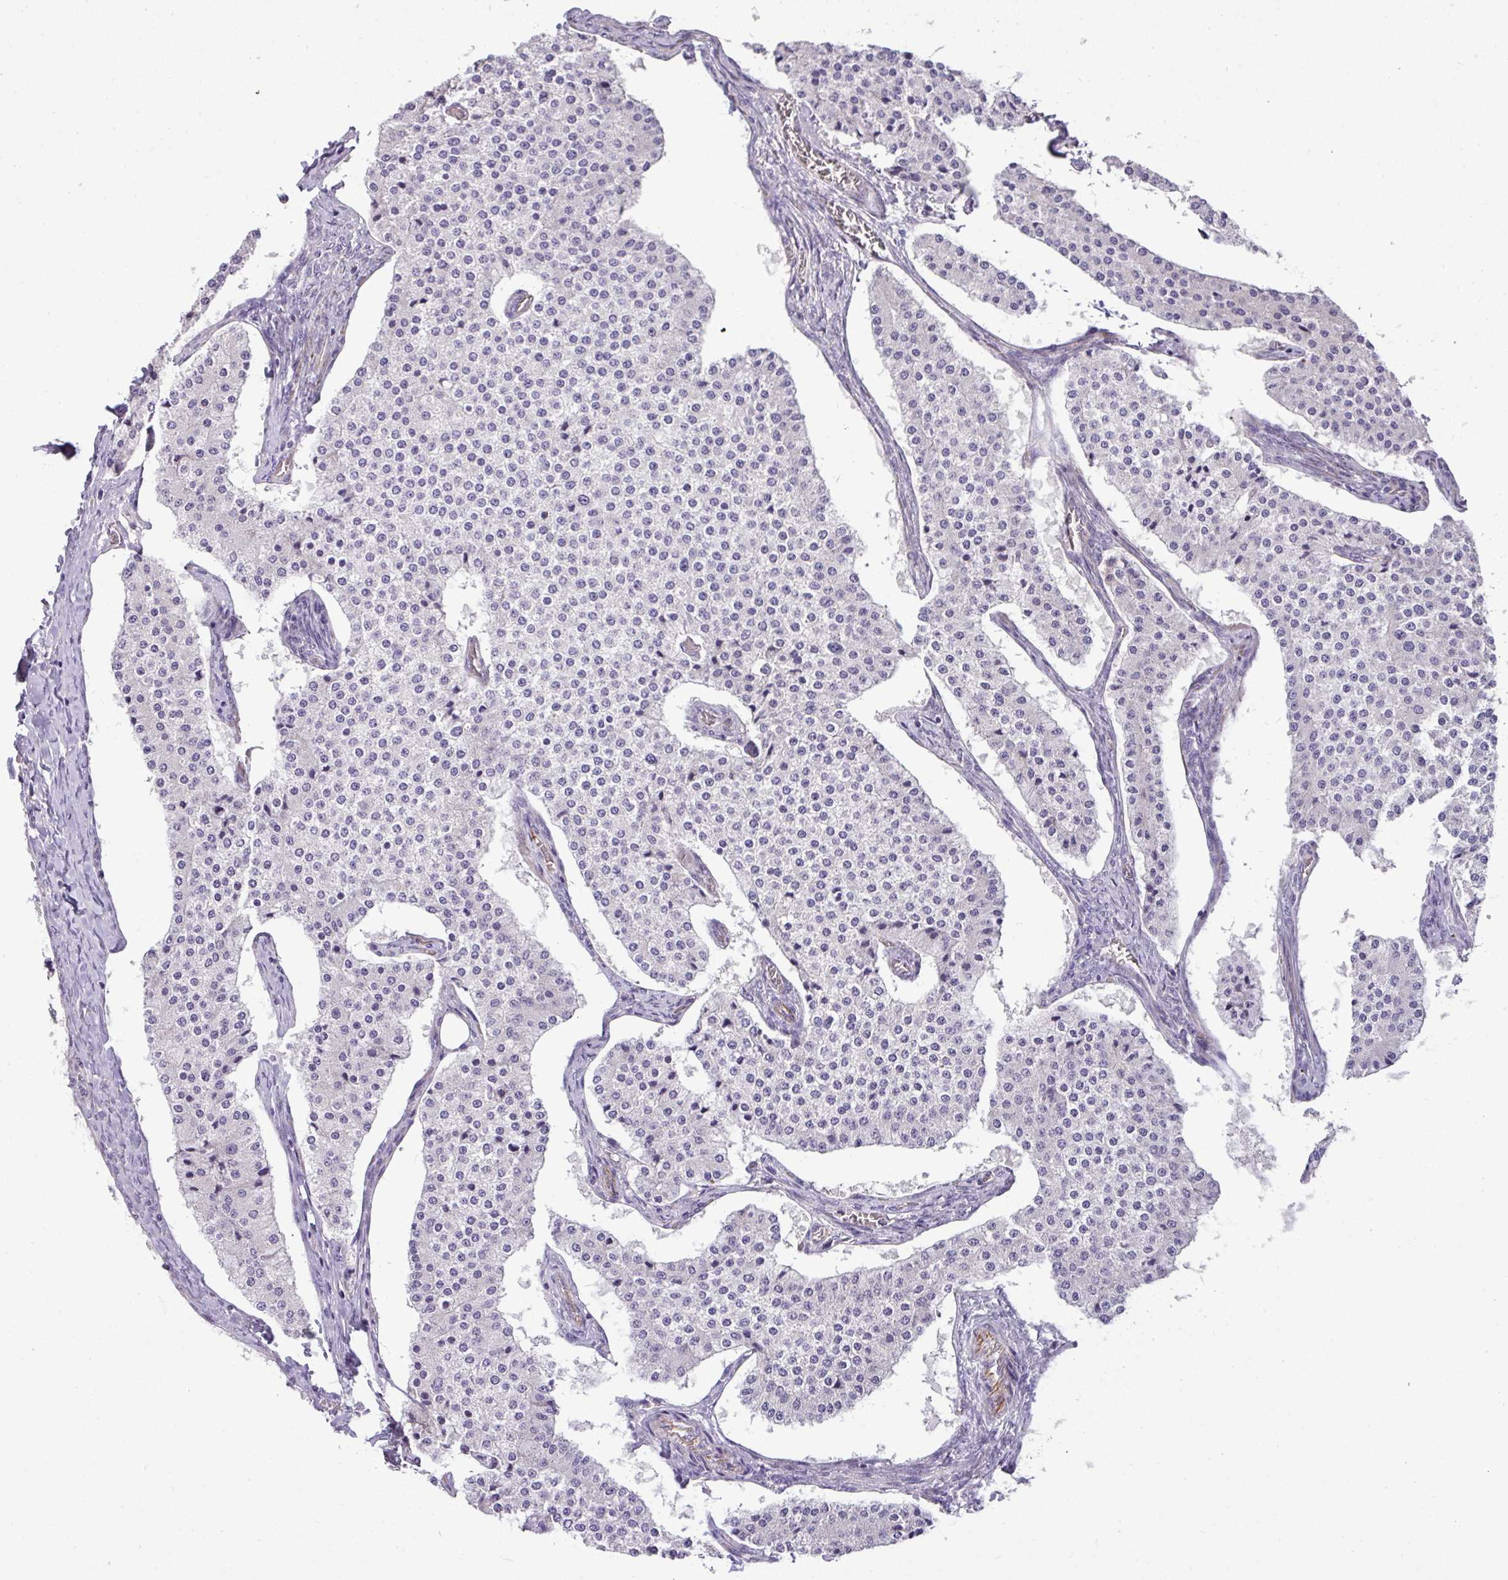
{"staining": {"intensity": "negative", "quantity": "none", "location": "none"}, "tissue": "carcinoid", "cell_type": "Tumor cells", "image_type": "cancer", "snomed": [{"axis": "morphology", "description": "Carcinoid, malignant, NOS"}, {"axis": "topography", "description": "Colon"}], "caption": "The IHC micrograph has no significant staining in tumor cells of carcinoid tissue.", "gene": "ENSG00000273748", "patient": {"sex": "female", "age": 52}}